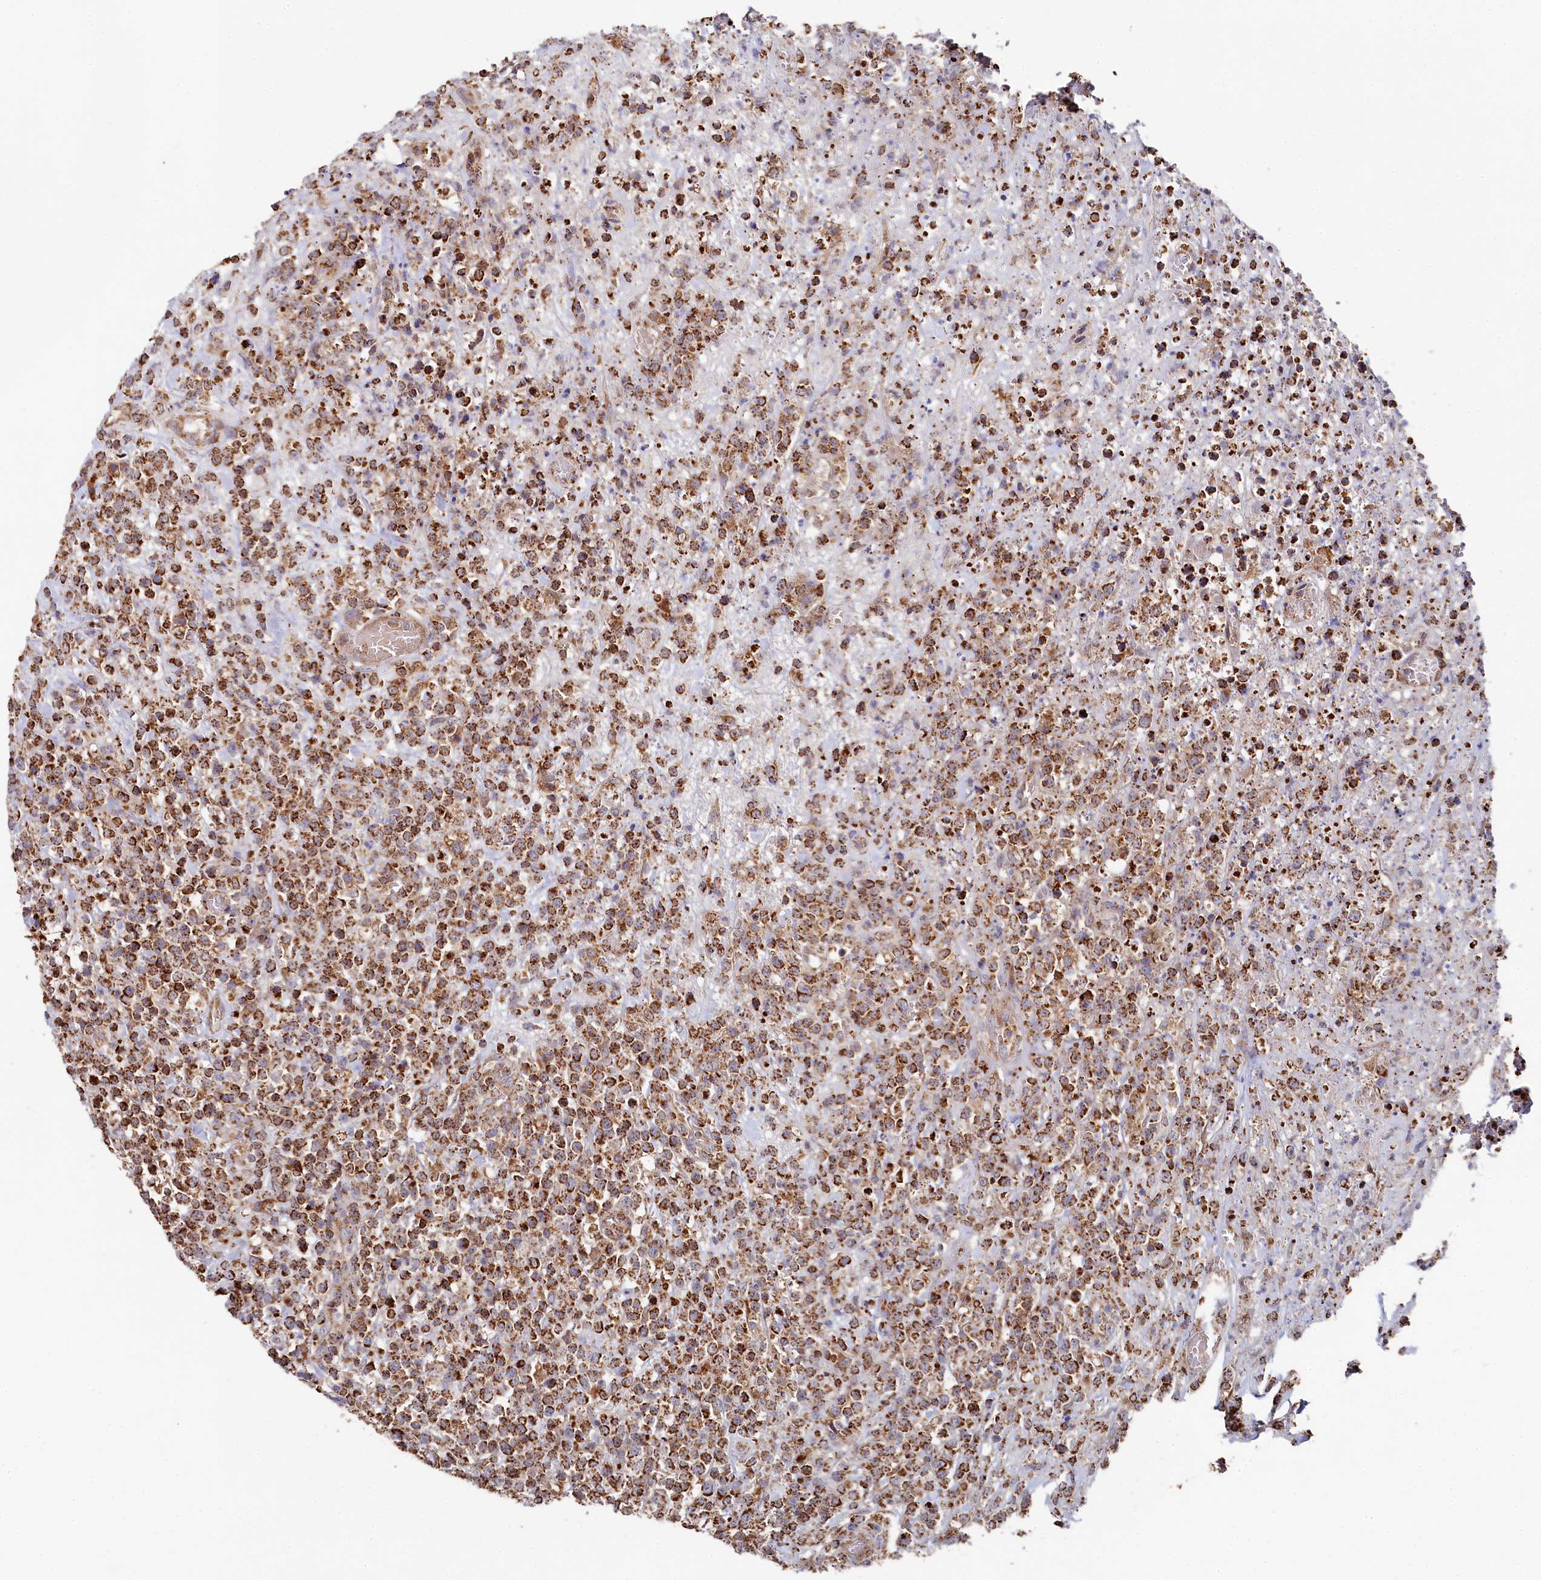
{"staining": {"intensity": "moderate", "quantity": ">75%", "location": "cytoplasmic/membranous"}, "tissue": "lymphoma", "cell_type": "Tumor cells", "image_type": "cancer", "snomed": [{"axis": "morphology", "description": "Malignant lymphoma, non-Hodgkin's type, High grade"}, {"axis": "topography", "description": "Colon"}], "caption": "There is medium levels of moderate cytoplasmic/membranous expression in tumor cells of high-grade malignant lymphoma, non-Hodgkin's type, as demonstrated by immunohistochemical staining (brown color).", "gene": "HAUS2", "patient": {"sex": "female", "age": 53}}